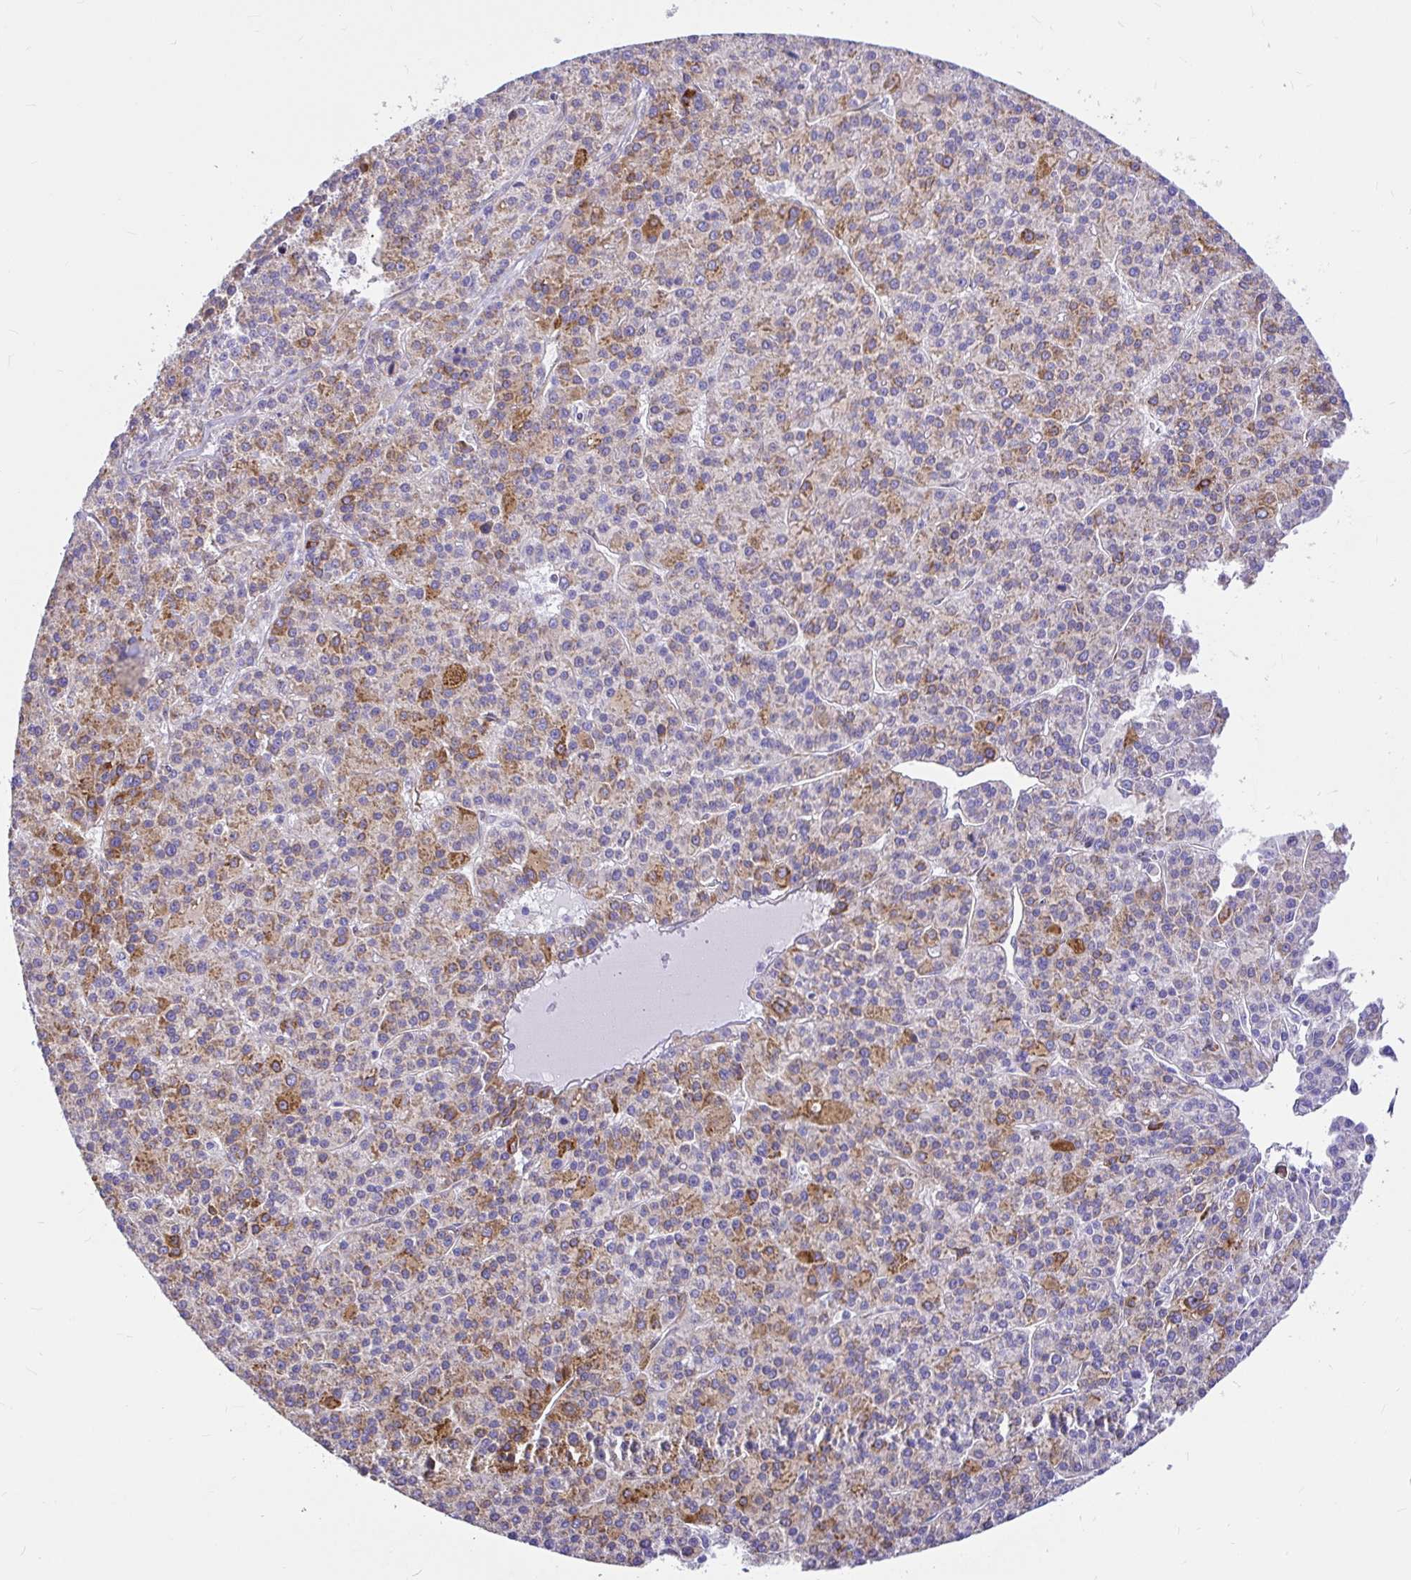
{"staining": {"intensity": "moderate", "quantity": ">75%", "location": "cytoplasmic/membranous"}, "tissue": "liver cancer", "cell_type": "Tumor cells", "image_type": "cancer", "snomed": [{"axis": "morphology", "description": "Carcinoma, Hepatocellular, NOS"}, {"axis": "topography", "description": "Liver"}], "caption": "Protein analysis of liver cancer tissue exhibits moderate cytoplasmic/membranous positivity in about >75% of tumor cells. (DAB = brown stain, brightfield microscopy at high magnification).", "gene": "GABBR2", "patient": {"sex": "female", "age": 58}}